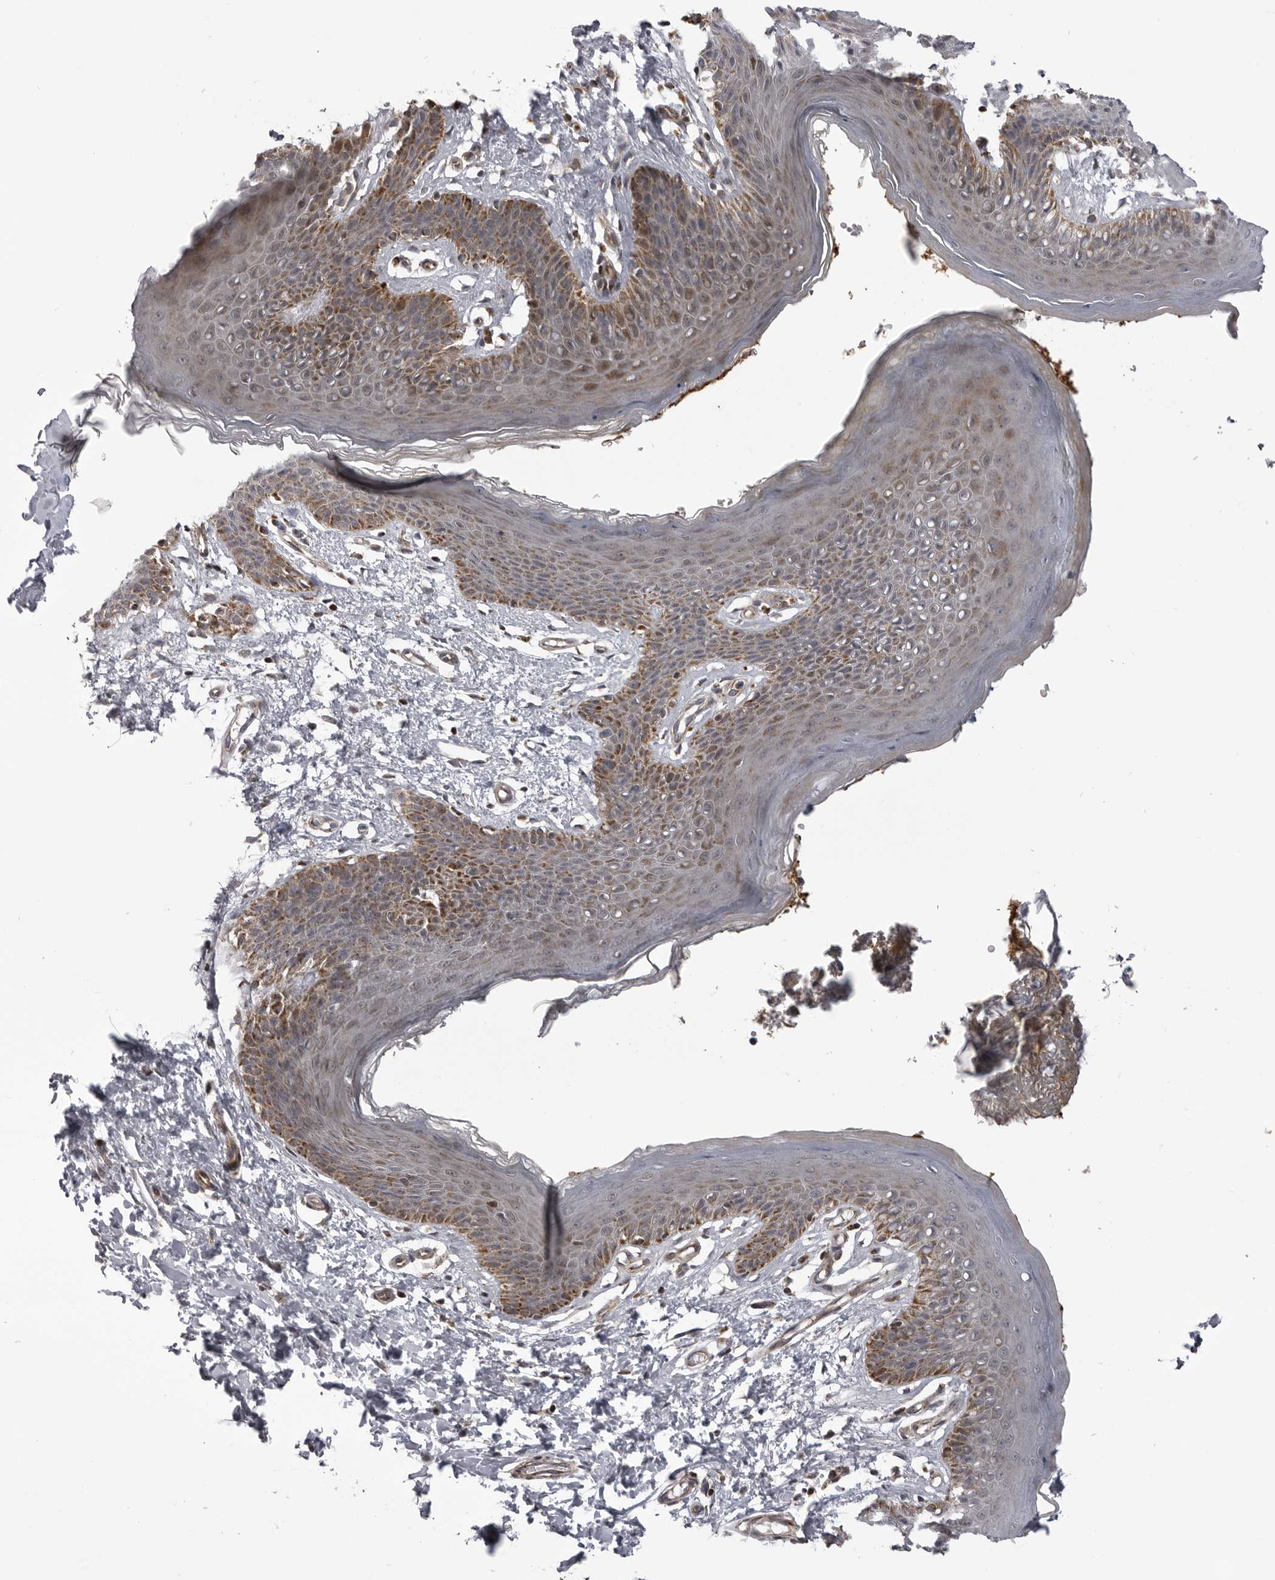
{"staining": {"intensity": "moderate", "quantity": "25%-75%", "location": "cytoplasmic/membranous"}, "tissue": "skin", "cell_type": "Epidermal cells", "image_type": "normal", "snomed": [{"axis": "morphology", "description": "Normal tissue, NOS"}, {"axis": "topography", "description": "Vulva"}], "caption": "Epidermal cells show moderate cytoplasmic/membranous positivity in approximately 25%-75% of cells in normal skin.", "gene": "TMPRSS11F", "patient": {"sex": "female", "age": 66}}